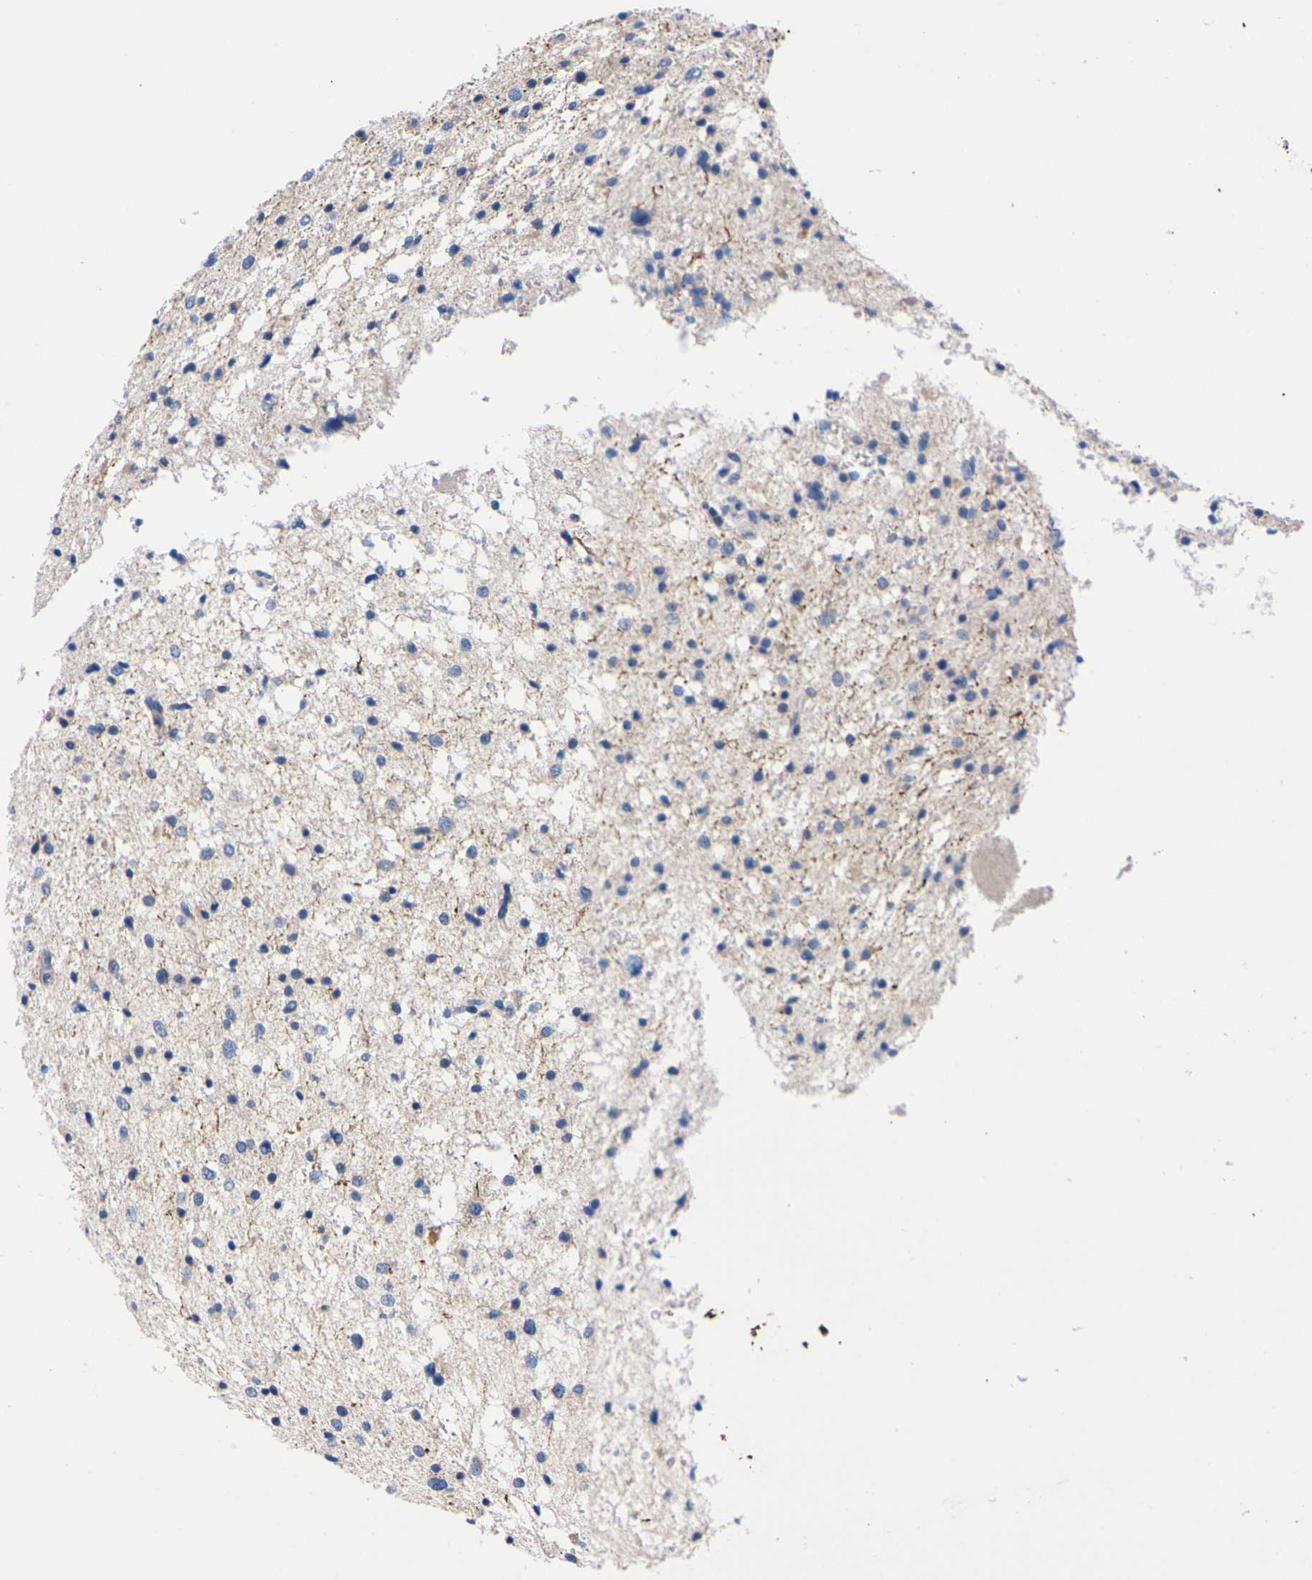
{"staining": {"intensity": "weak", "quantity": "<25%", "location": "cytoplasmic/membranous"}, "tissue": "glioma", "cell_type": "Tumor cells", "image_type": "cancer", "snomed": [{"axis": "morphology", "description": "Glioma, malignant, Low grade"}, {"axis": "topography", "description": "Brain"}], "caption": "High magnification brightfield microscopy of glioma stained with DAB (brown) and counterstained with hematoxylin (blue): tumor cells show no significant expression.", "gene": "FAM210A", "patient": {"sex": "female", "age": 37}}